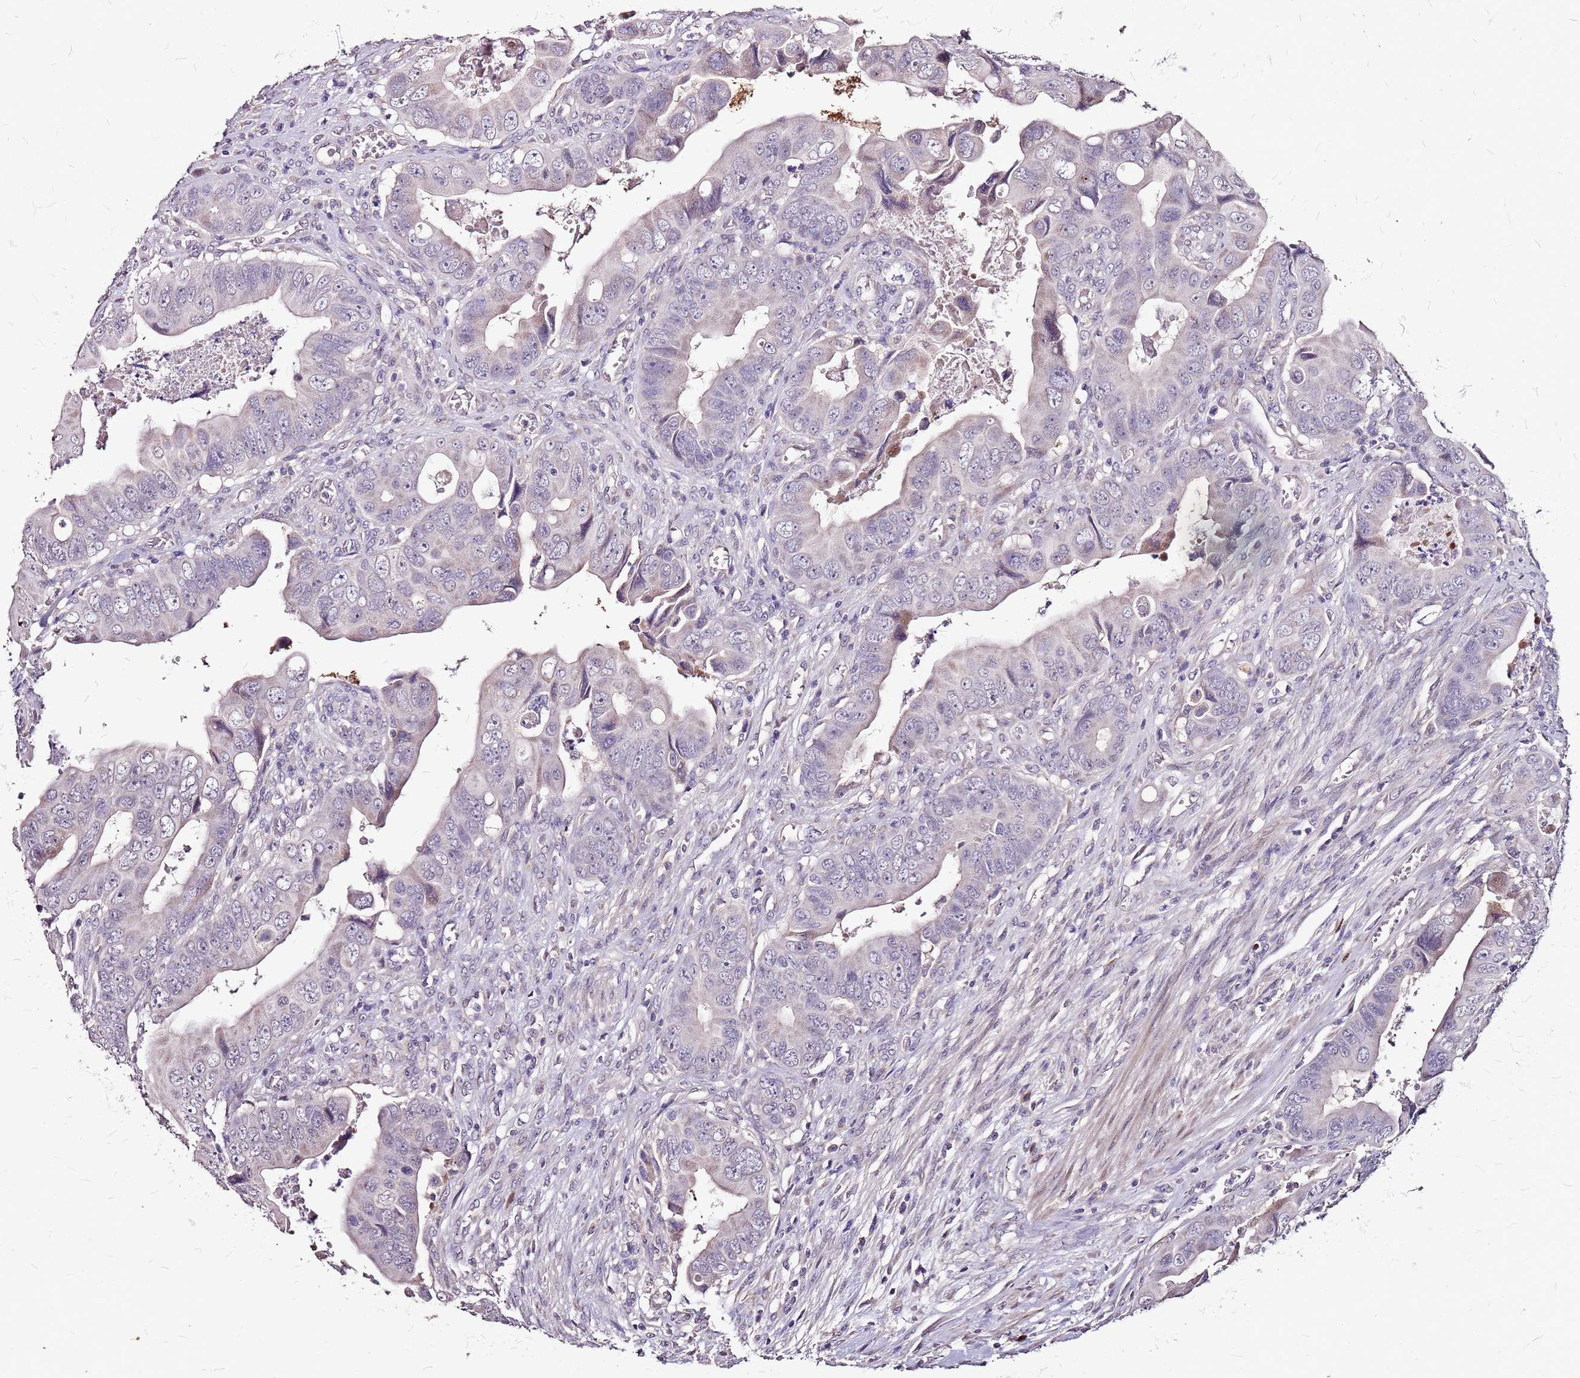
{"staining": {"intensity": "weak", "quantity": "<25%", "location": "cytoplasmic/membranous"}, "tissue": "colorectal cancer", "cell_type": "Tumor cells", "image_type": "cancer", "snomed": [{"axis": "morphology", "description": "Adenocarcinoma, NOS"}, {"axis": "topography", "description": "Rectum"}], "caption": "Immunohistochemical staining of colorectal cancer displays no significant staining in tumor cells.", "gene": "DCDC2C", "patient": {"sex": "female", "age": 78}}